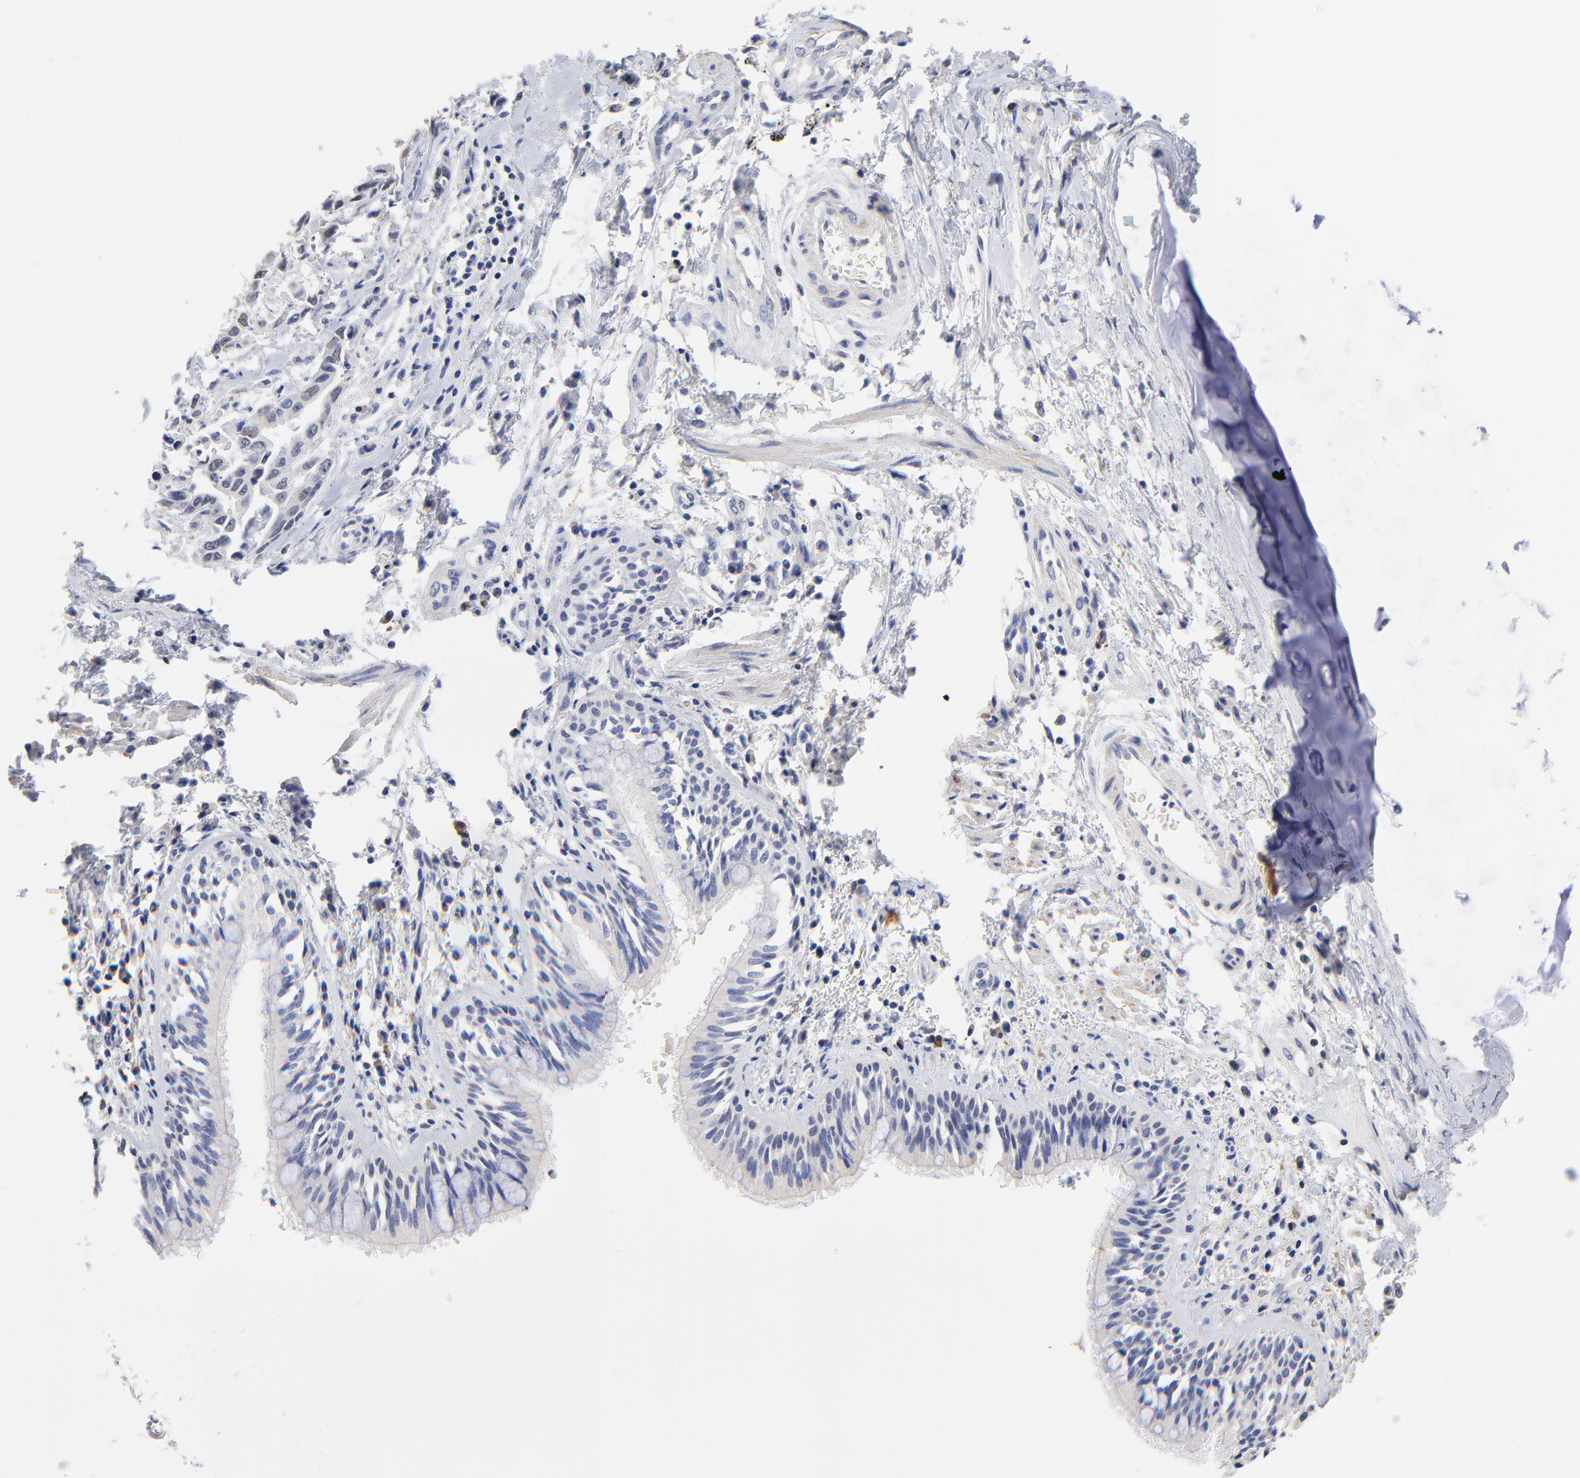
{"staining": {"intensity": "negative", "quantity": "none", "location": "none"}, "tissue": "lung cancer", "cell_type": "Tumor cells", "image_type": "cancer", "snomed": [{"axis": "morphology", "description": "Adenocarcinoma, NOS"}, {"axis": "topography", "description": "Lymph node"}, {"axis": "topography", "description": "Lung"}], "caption": "Tumor cells show no significant staining in lung adenocarcinoma.", "gene": "TWNK", "patient": {"sex": "male", "age": 64}}